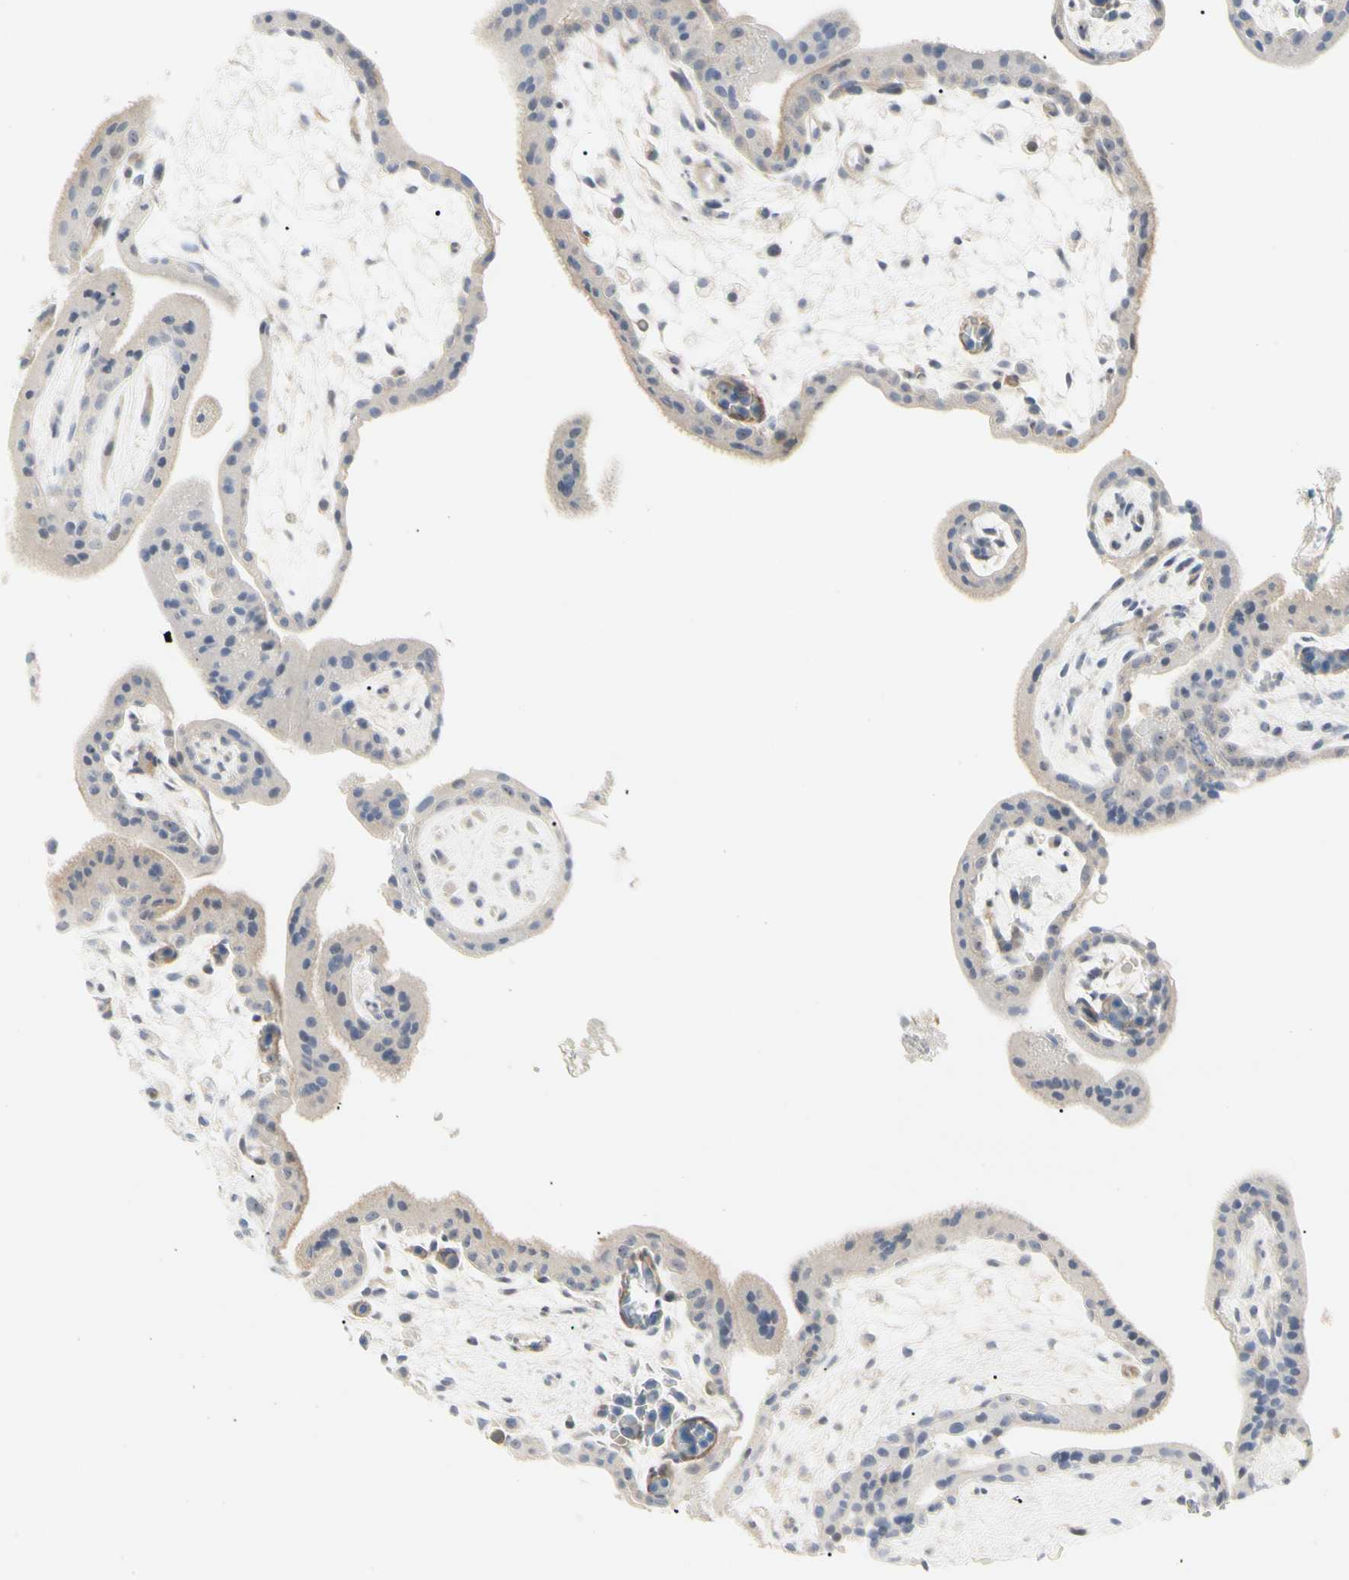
{"staining": {"intensity": "weak", "quantity": "<25%", "location": "cytoplasmic/membranous"}, "tissue": "placenta", "cell_type": "Trophoblastic cells", "image_type": "normal", "snomed": [{"axis": "morphology", "description": "Normal tissue, NOS"}, {"axis": "topography", "description": "Placenta"}], "caption": "Human placenta stained for a protein using immunohistochemistry (IHC) displays no staining in trophoblastic cells.", "gene": "GGT5", "patient": {"sex": "female", "age": 35}}